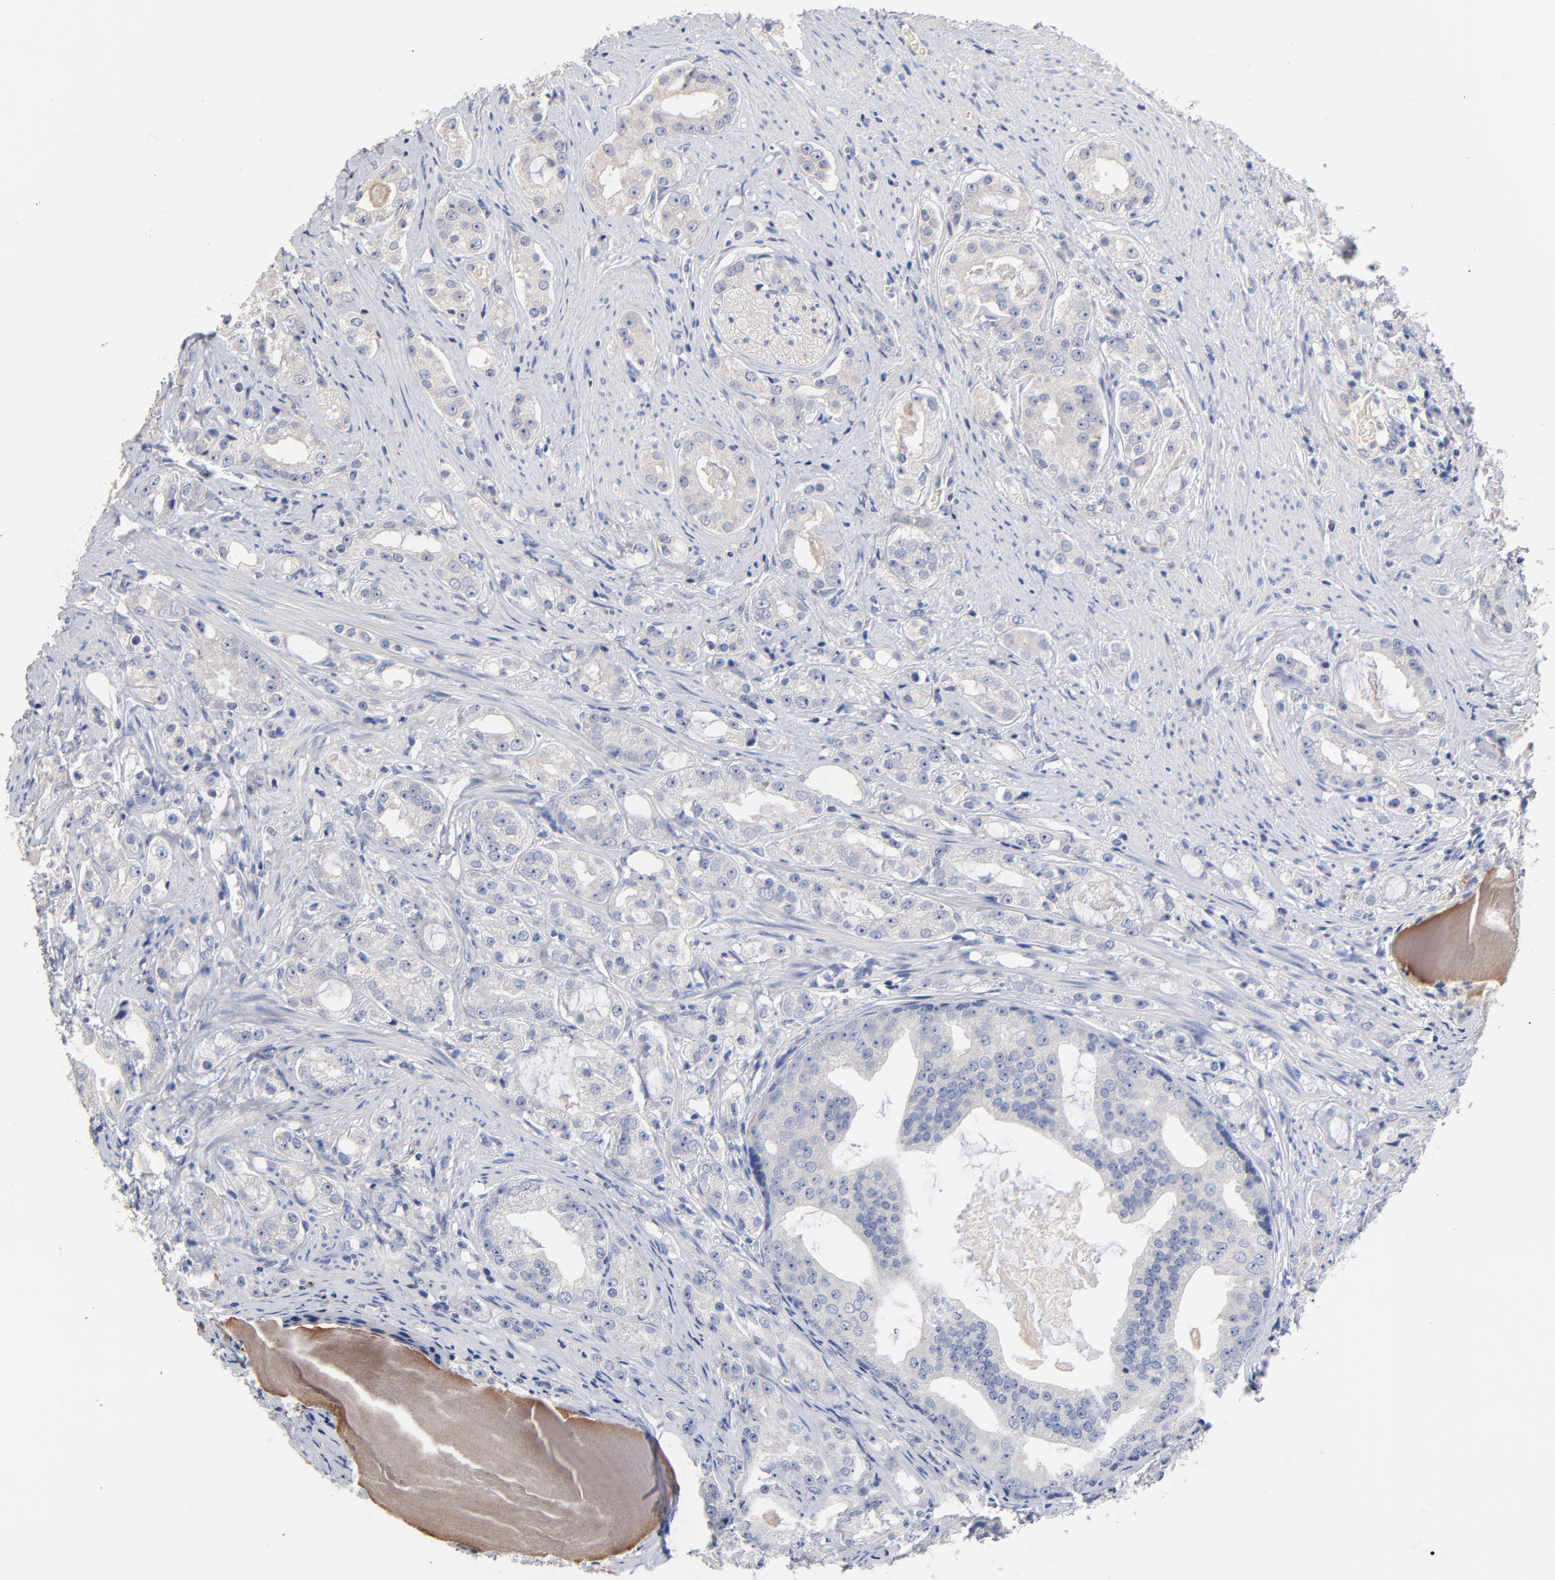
{"staining": {"intensity": "weak", "quantity": "<25%", "location": "cytoplasmic/membranous"}, "tissue": "prostate cancer", "cell_type": "Tumor cells", "image_type": "cancer", "snomed": [{"axis": "morphology", "description": "Adenocarcinoma, High grade"}, {"axis": "topography", "description": "Prostate"}], "caption": "Adenocarcinoma (high-grade) (prostate) stained for a protein using immunohistochemistry (IHC) exhibits no expression tumor cells.", "gene": "CPS1", "patient": {"sex": "male", "age": 68}}